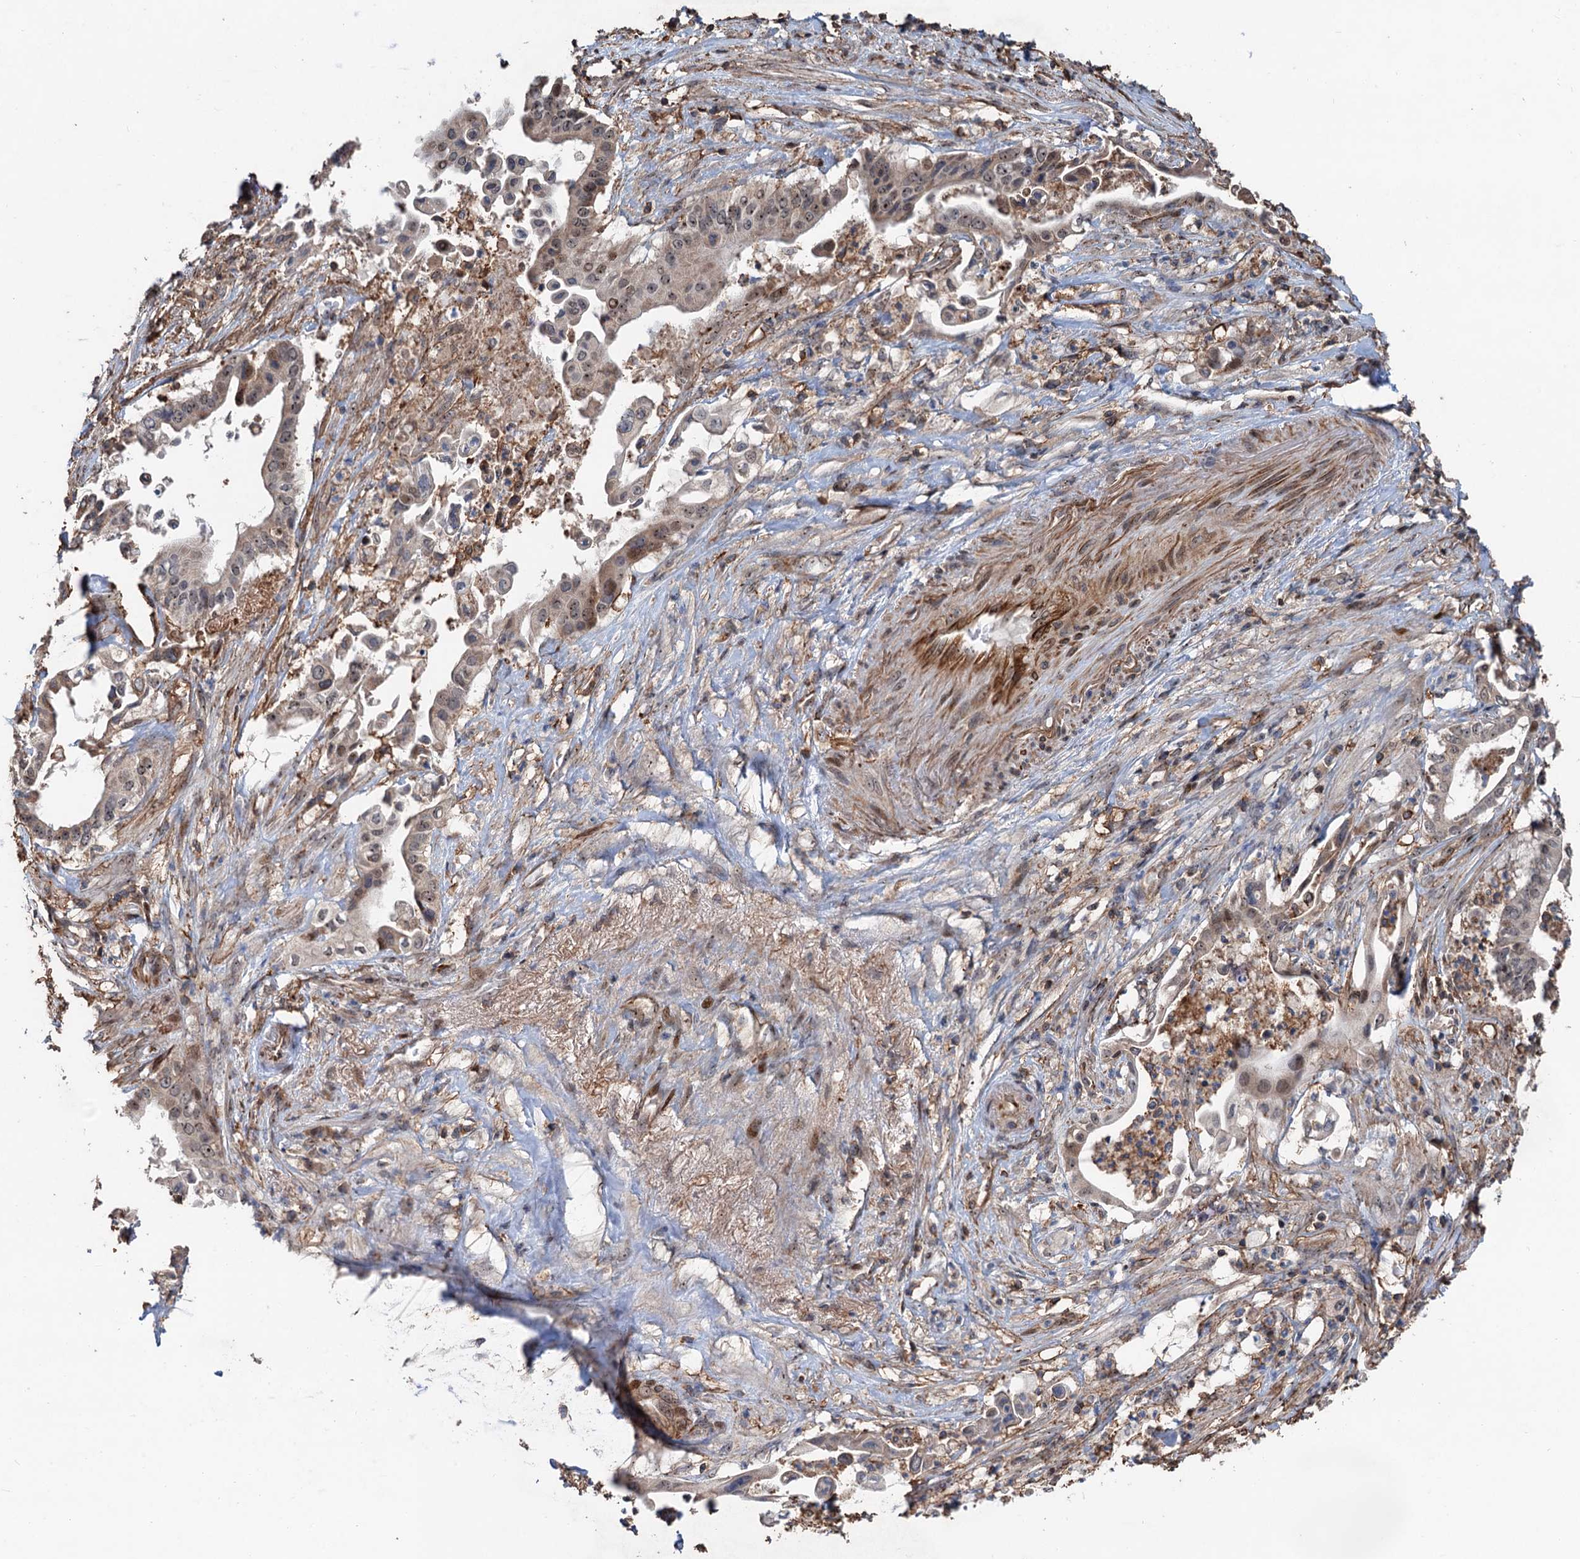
{"staining": {"intensity": "weak", "quantity": "25%-75%", "location": "cytoplasmic/membranous,nuclear"}, "tissue": "pancreatic cancer", "cell_type": "Tumor cells", "image_type": "cancer", "snomed": [{"axis": "morphology", "description": "Adenocarcinoma, NOS"}, {"axis": "topography", "description": "Pancreas"}], "caption": "About 25%-75% of tumor cells in pancreatic cancer (adenocarcinoma) show weak cytoplasmic/membranous and nuclear protein staining as visualized by brown immunohistochemical staining.", "gene": "TMA16", "patient": {"sex": "female", "age": 77}}